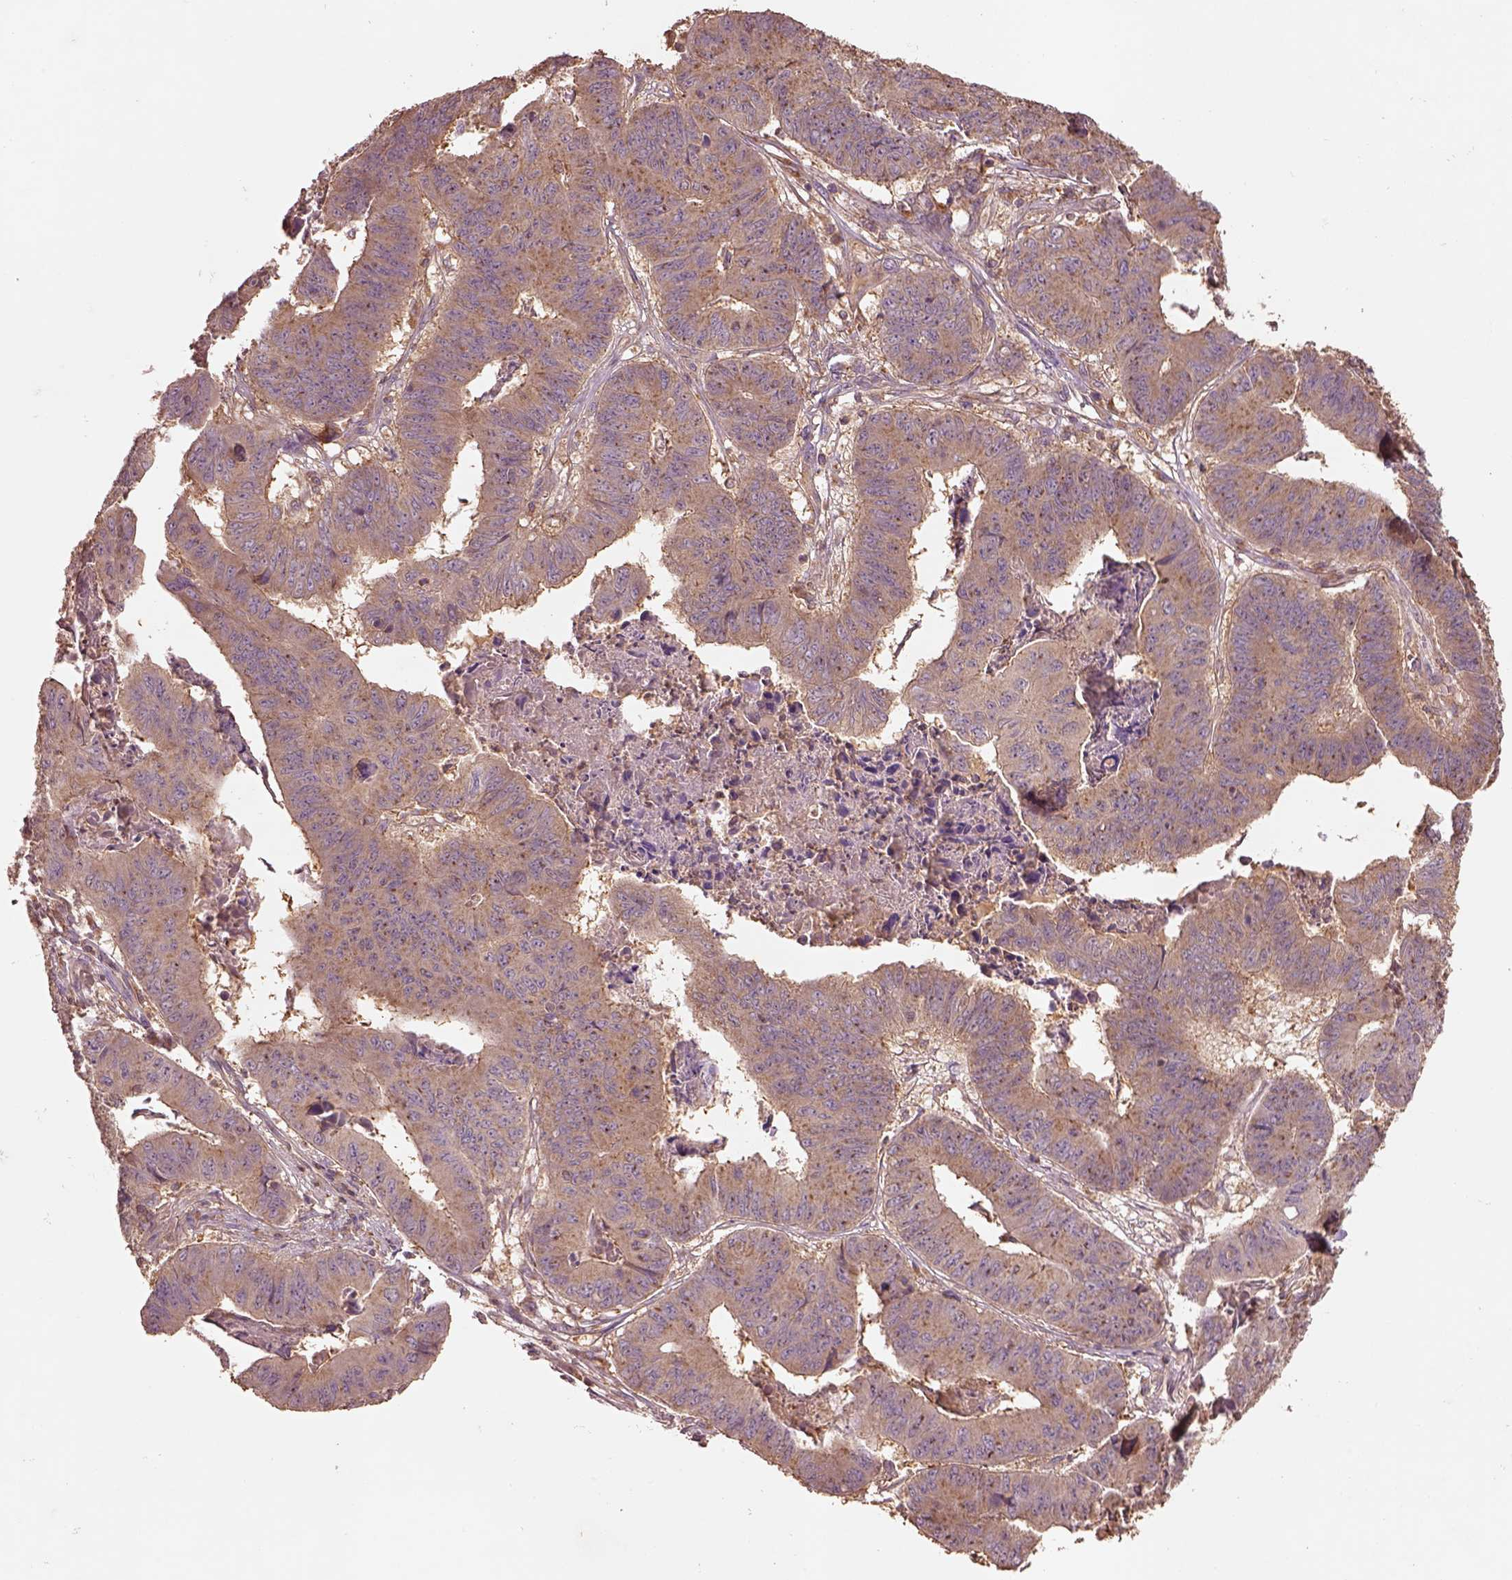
{"staining": {"intensity": "moderate", "quantity": "25%-75%", "location": "cytoplasmic/membranous"}, "tissue": "stomach cancer", "cell_type": "Tumor cells", "image_type": "cancer", "snomed": [{"axis": "morphology", "description": "Adenocarcinoma, NOS"}, {"axis": "topography", "description": "Stomach, lower"}], "caption": "Stomach cancer (adenocarcinoma) stained with a protein marker exhibits moderate staining in tumor cells.", "gene": "TRADD", "patient": {"sex": "male", "age": 77}}